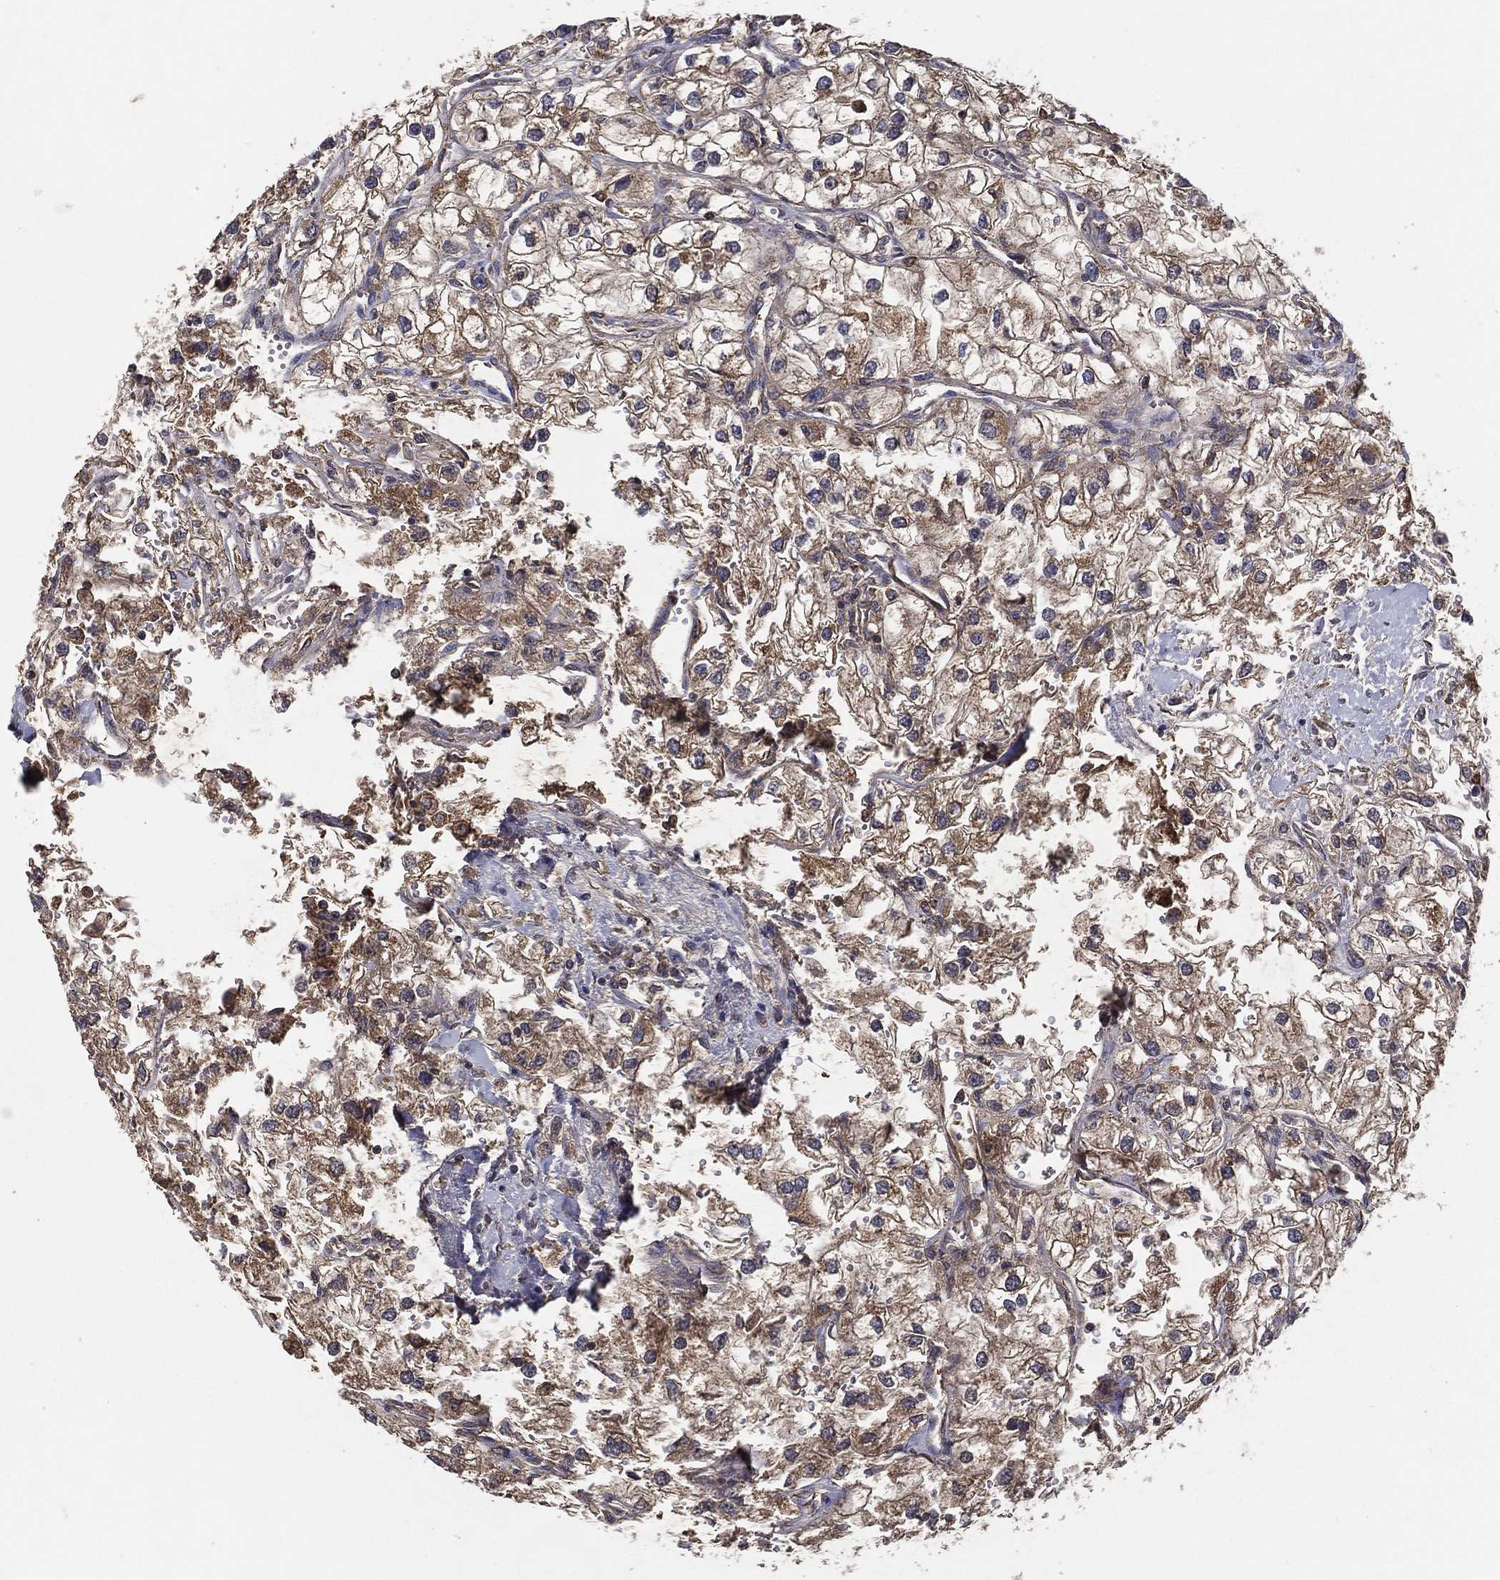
{"staining": {"intensity": "moderate", "quantity": "25%-75%", "location": "cytoplasmic/membranous"}, "tissue": "renal cancer", "cell_type": "Tumor cells", "image_type": "cancer", "snomed": [{"axis": "morphology", "description": "Adenocarcinoma, NOS"}, {"axis": "topography", "description": "Kidney"}], "caption": "Adenocarcinoma (renal) stained with a protein marker displays moderate staining in tumor cells.", "gene": "MT-ND1", "patient": {"sex": "male", "age": 59}}